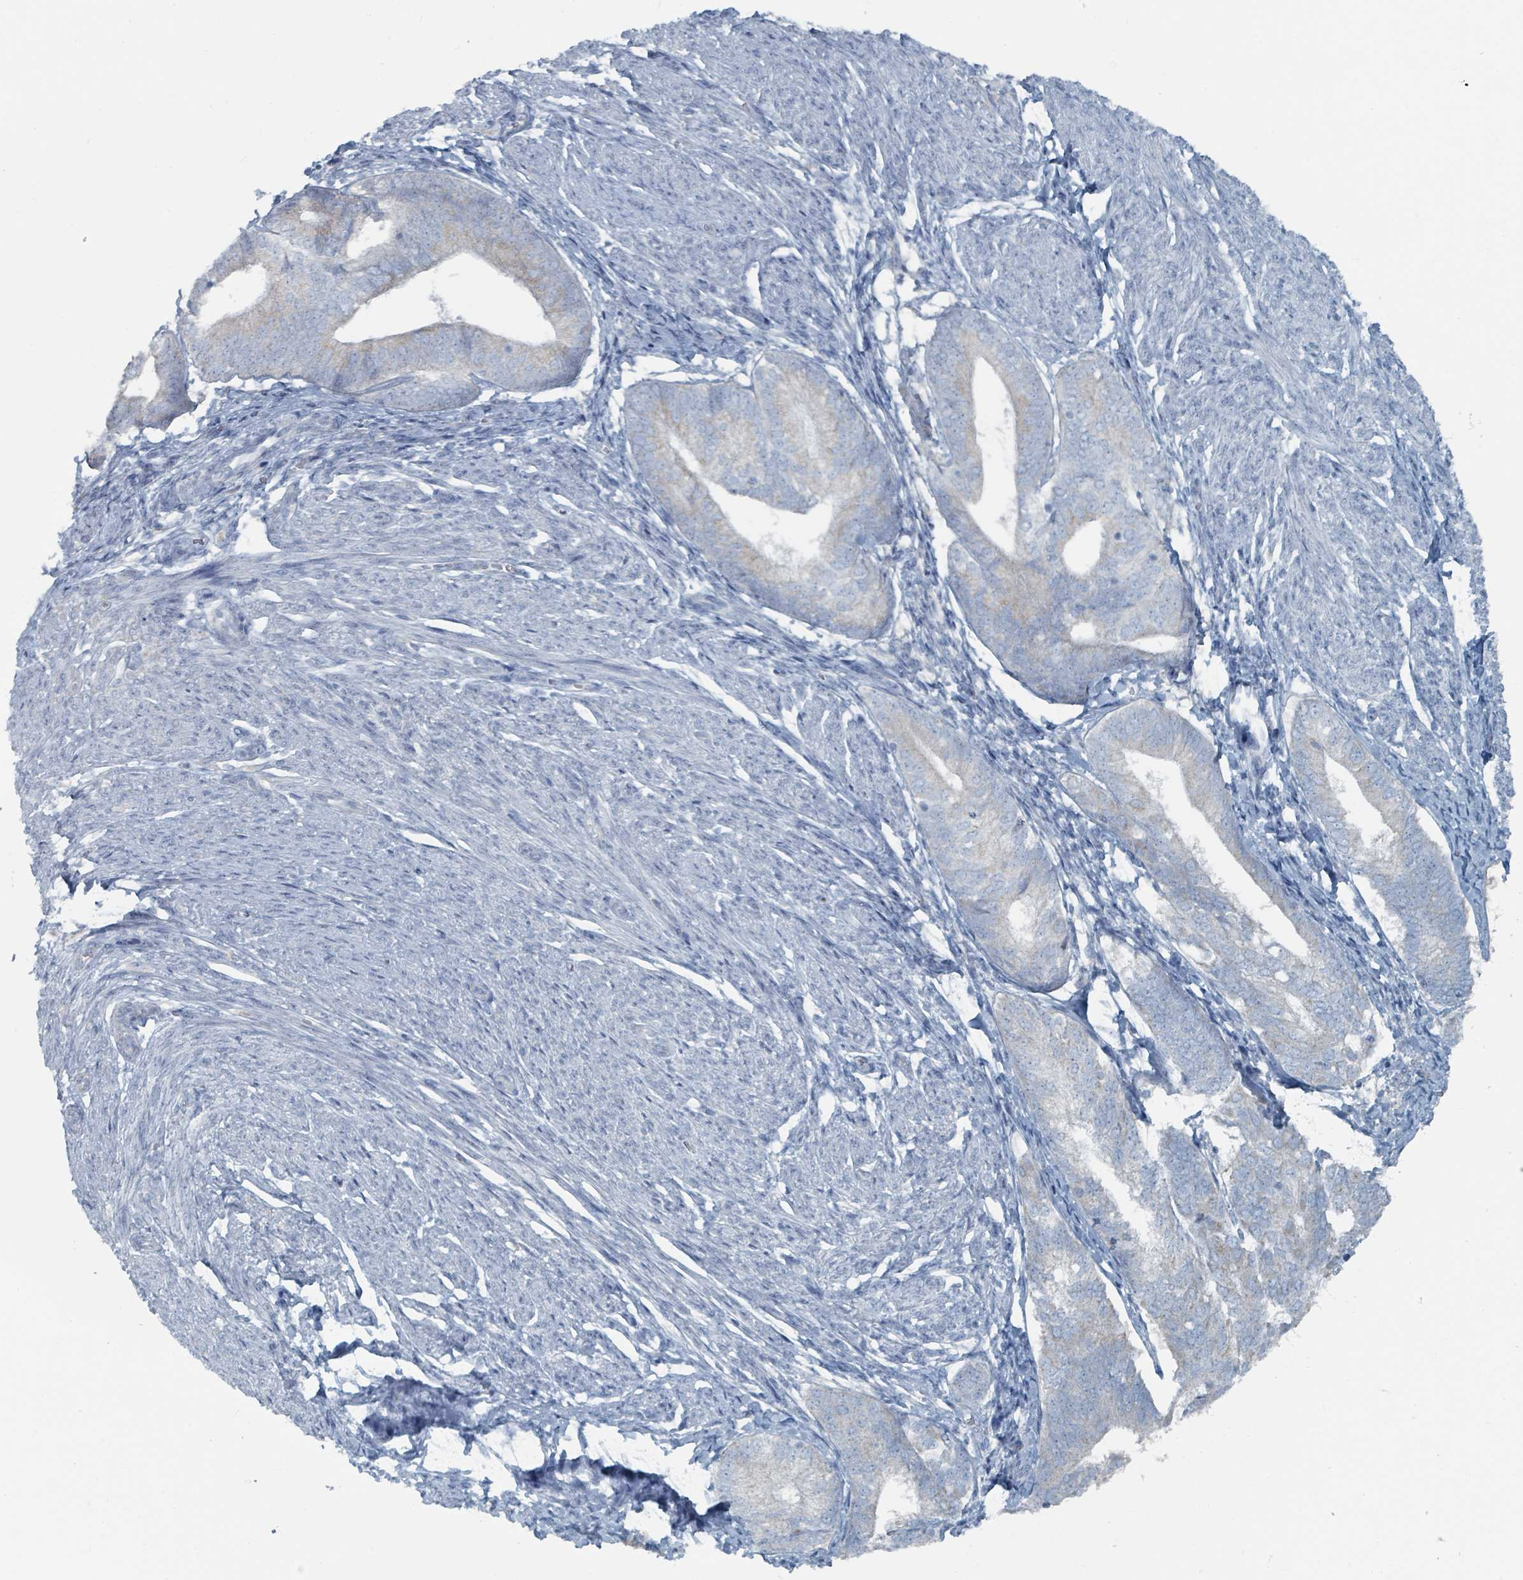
{"staining": {"intensity": "negative", "quantity": "none", "location": "none"}, "tissue": "endometrial cancer", "cell_type": "Tumor cells", "image_type": "cancer", "snomed": [{"axis": "morphology", "description": "Adenocarcinoma, NOS"}, {"axis": "topography", "description": "Endometrium"}], "caption": "This is a photomicrograph of IHC staining of endometrial adenocarcinoma, which shows no expression in tumor cells.", "gene": "RASA4", "patient": {"sex": "female", "age": 87}}